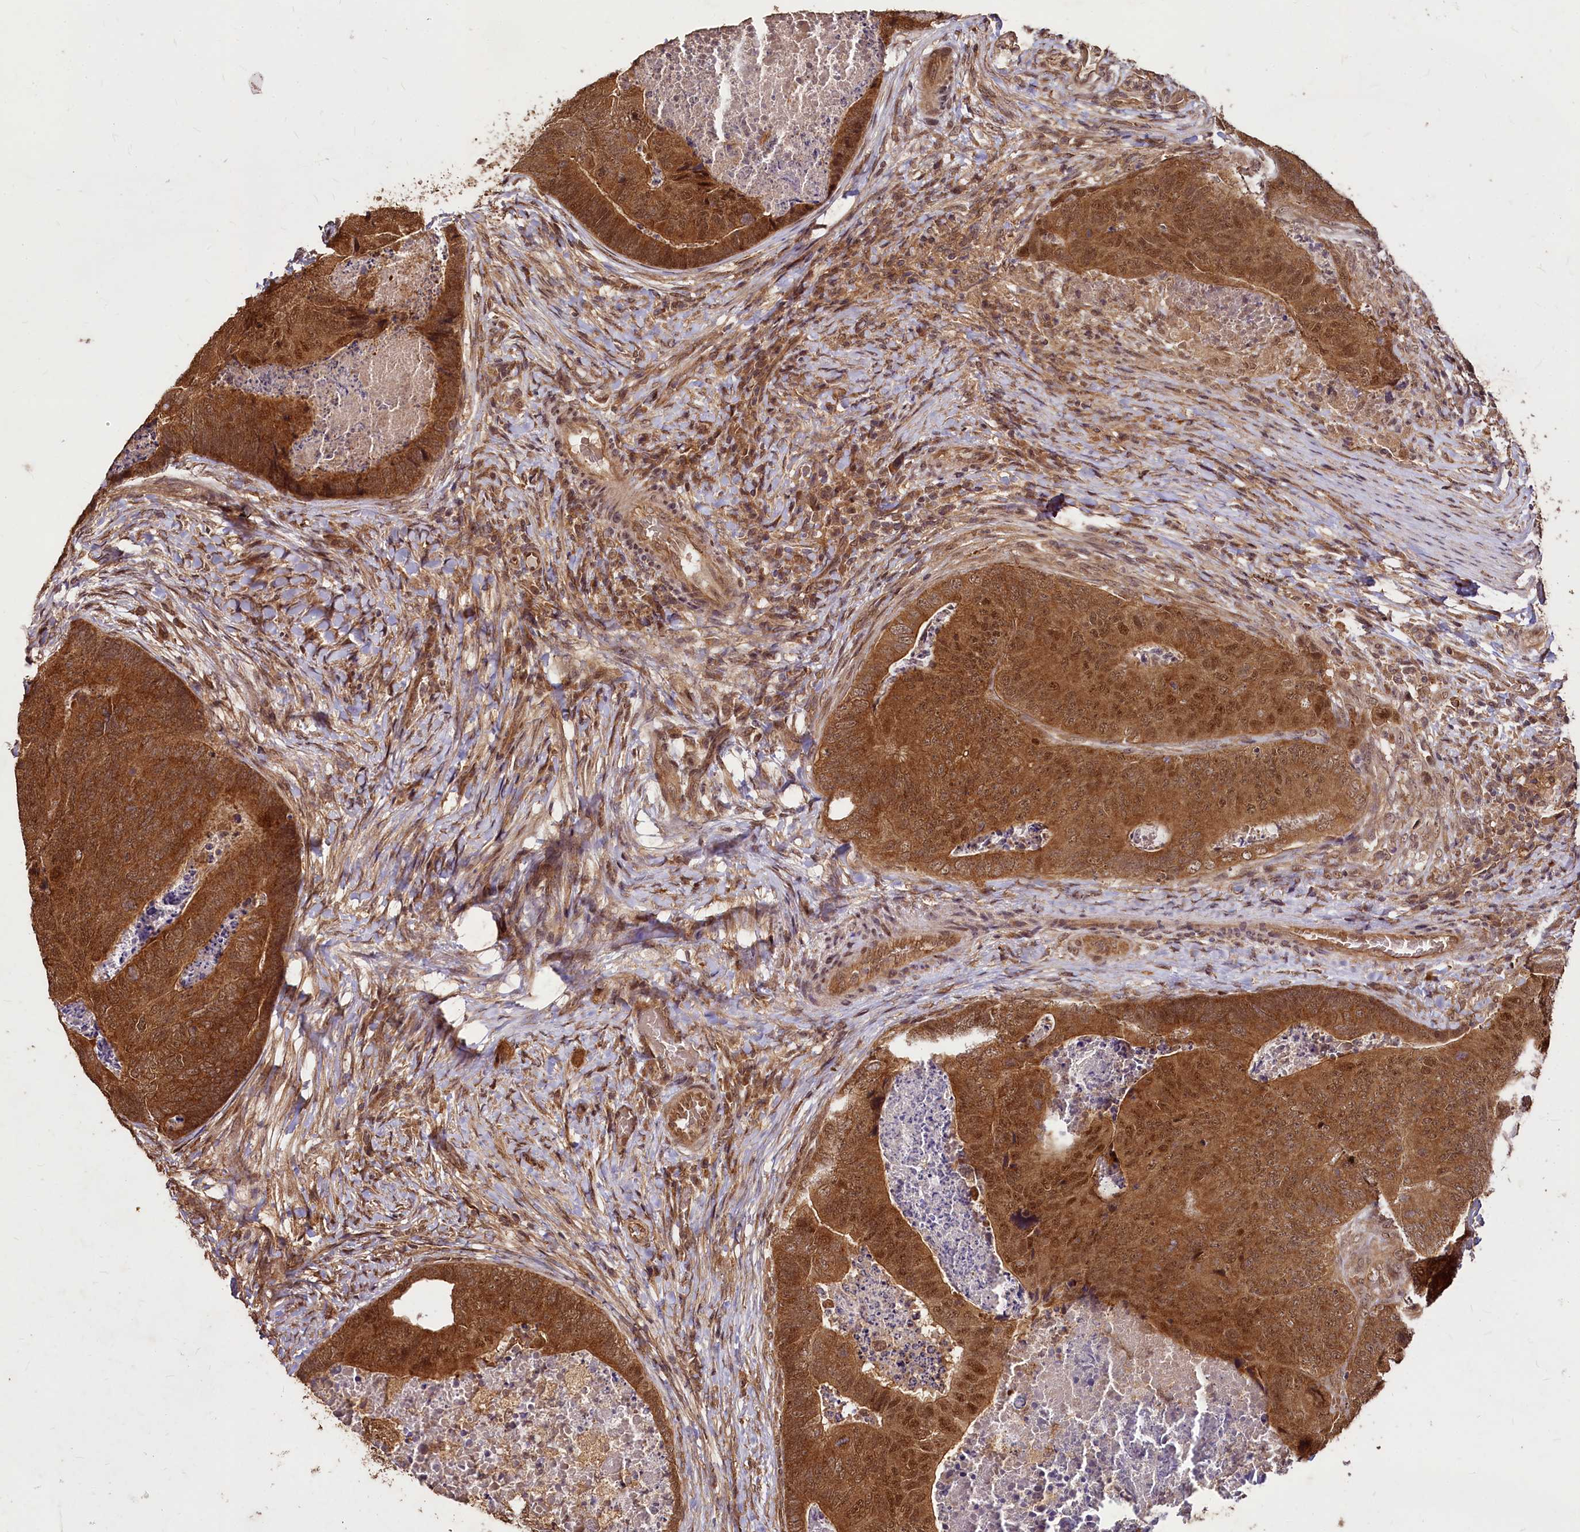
{"staining": {"intensity": "moderate", "quantity": ">75%", "location": "cytoplasmic/membranous,nuclear"}, "tissue": "colorectal cancer", "cell_type": "Tumor cells", "image_type": "cancer", "snomed": [{"axis": "morphology", "description": "Adenocarcinoma, NOS"}, {"axis": "topography", "description": "Colon"}], "caption": "Protein staining shows moderate cytoplasmic/membranous and nuclear staining in approximately >75% of tumor cells in colorectal cancer. The protein is stained brown, and the nuclei are stained in blue (DAB (3,3'-diaminobenzidine) IHC with brightfield microscopy, high magnification).", "gene": "VPS51", "patient": {"sex": "female", "age": 67}}